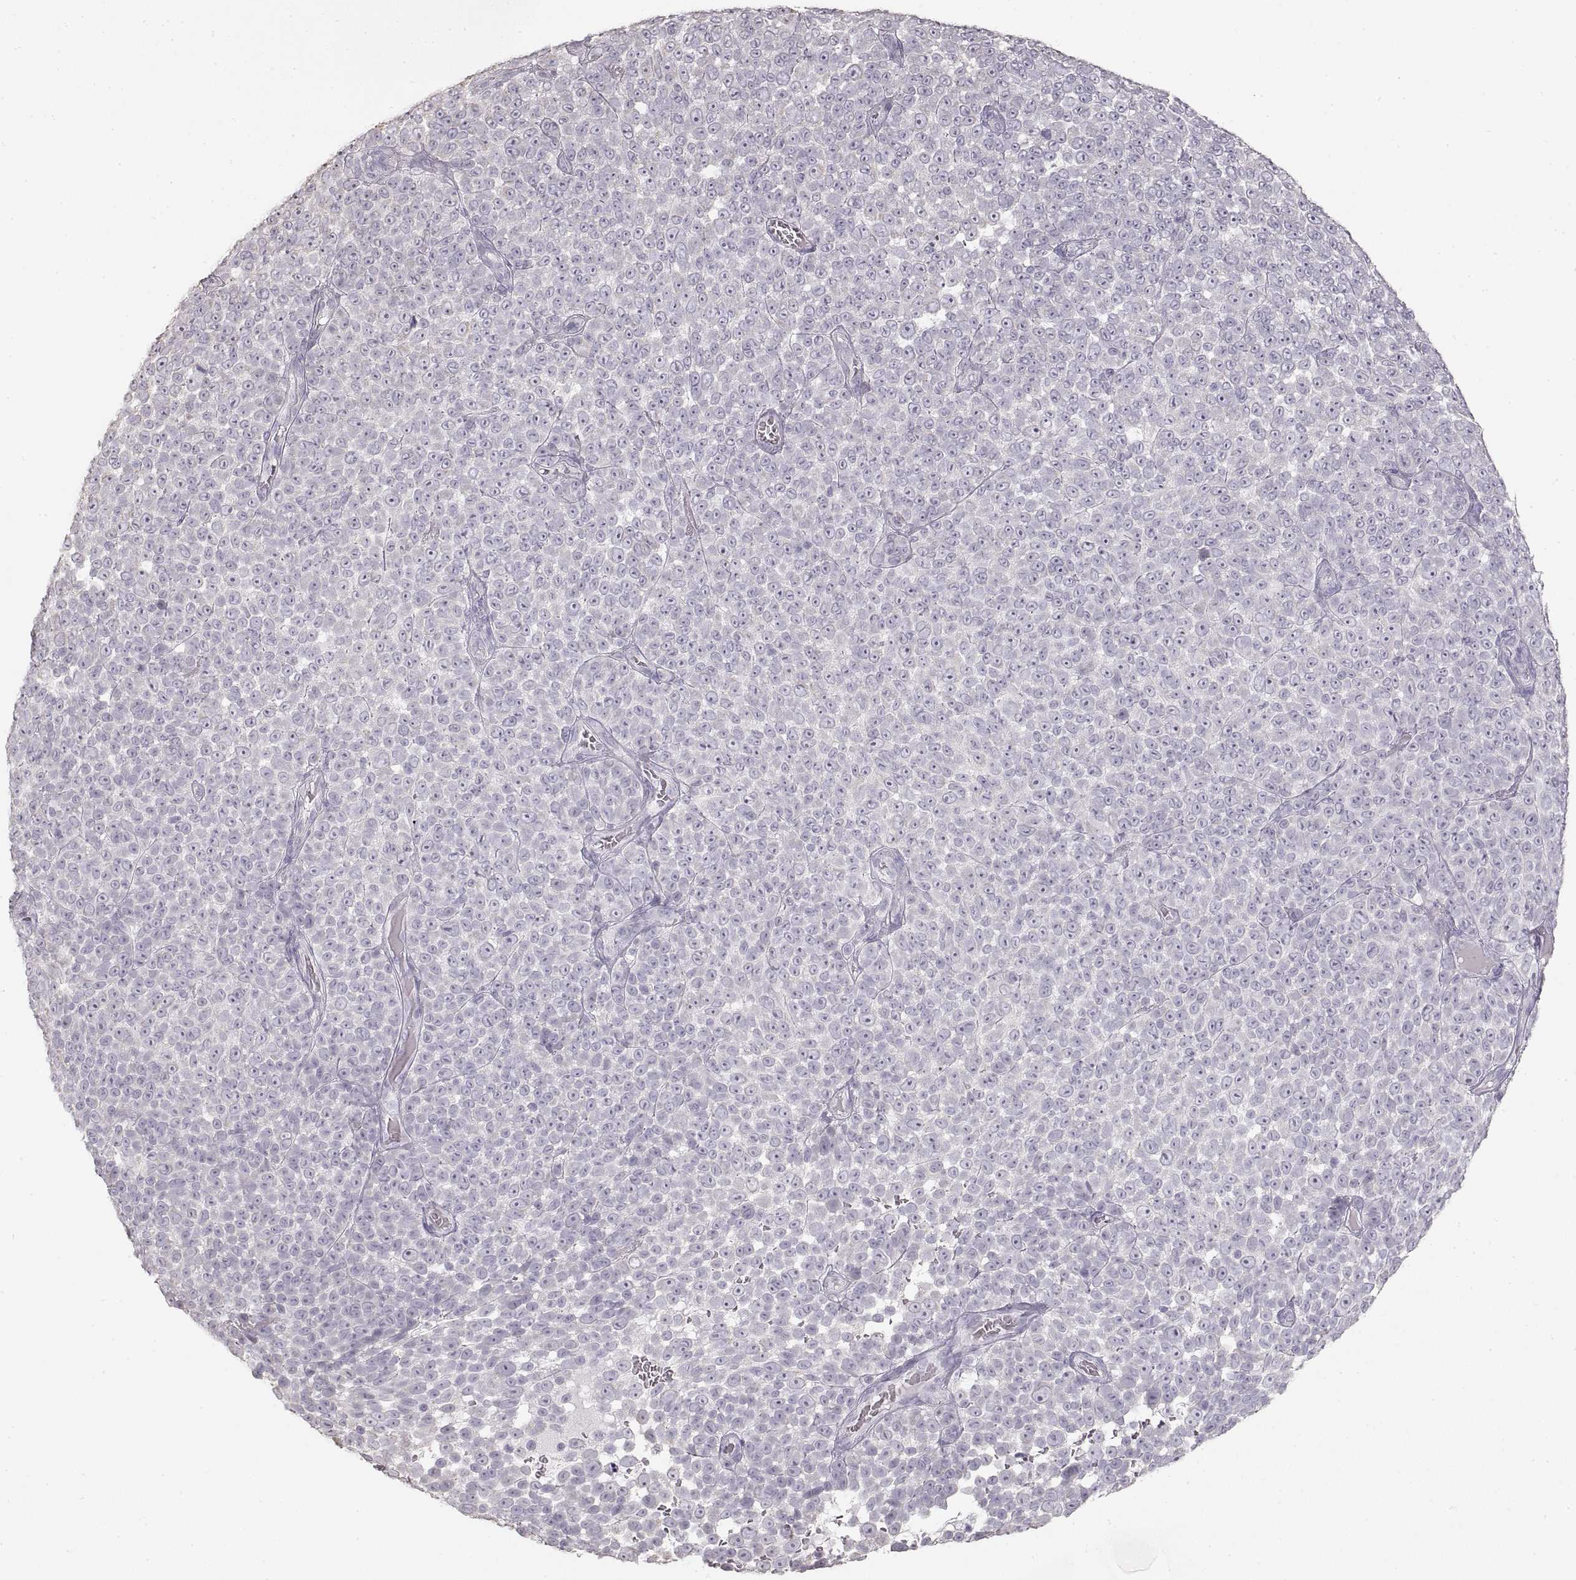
{"staining": {"intensity": "negative", "quantity": "none", "location": "none"}, "tissue": "melanoma", "cell_type": "Tumor cells", "image_type": "cancer", "snomed": [{"axis": "morphology", "description": "Malignant melanoma, NOS"}, {"axis": "topography", "description": "Skin"}], "caption": "This is an immunohistochemistry micrograph of melanoma. There is no positivity in tumor cells.", "gene": "ZP3", "patient": {"sex": "female", "age": 95}}